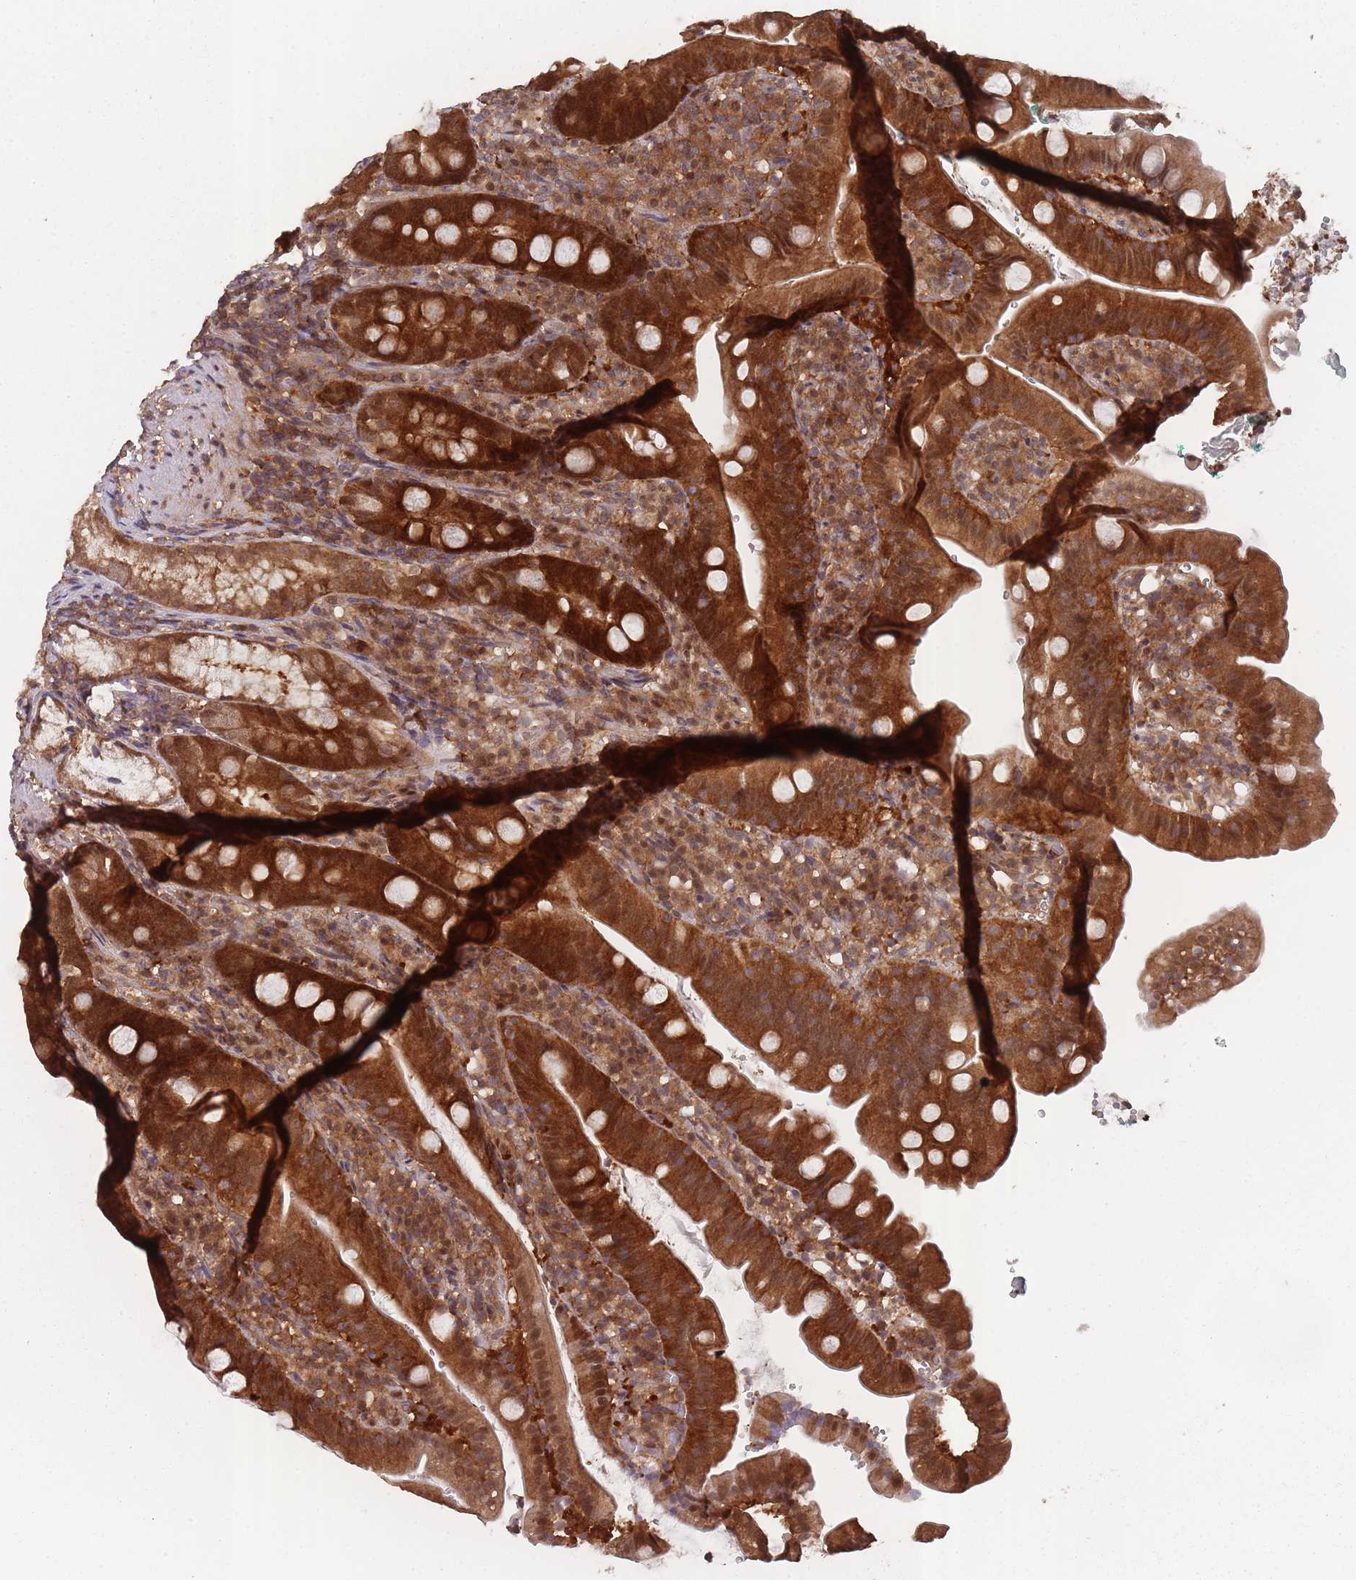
{"staining": {"intensity": "strong", "quantity": ">75%", "location": "cytoplasmic/membranous,nuclear"}, "tissue": "duodenum", "cell_type": "Glandular cells", "image_type": "normal", "snomed": [{"axis": "morphology", "description": "Normal tissue, NOS"}, {"axis": "topography", "description": "Duodenum"}], "caption": "Glandular cells display high levels of strong cytoplasmic/membranous,nuclear expression in about >75% of cells in normal duodenum.", "gene": "PPP6R3", "patient": {"sex": "female", "age": 67}}